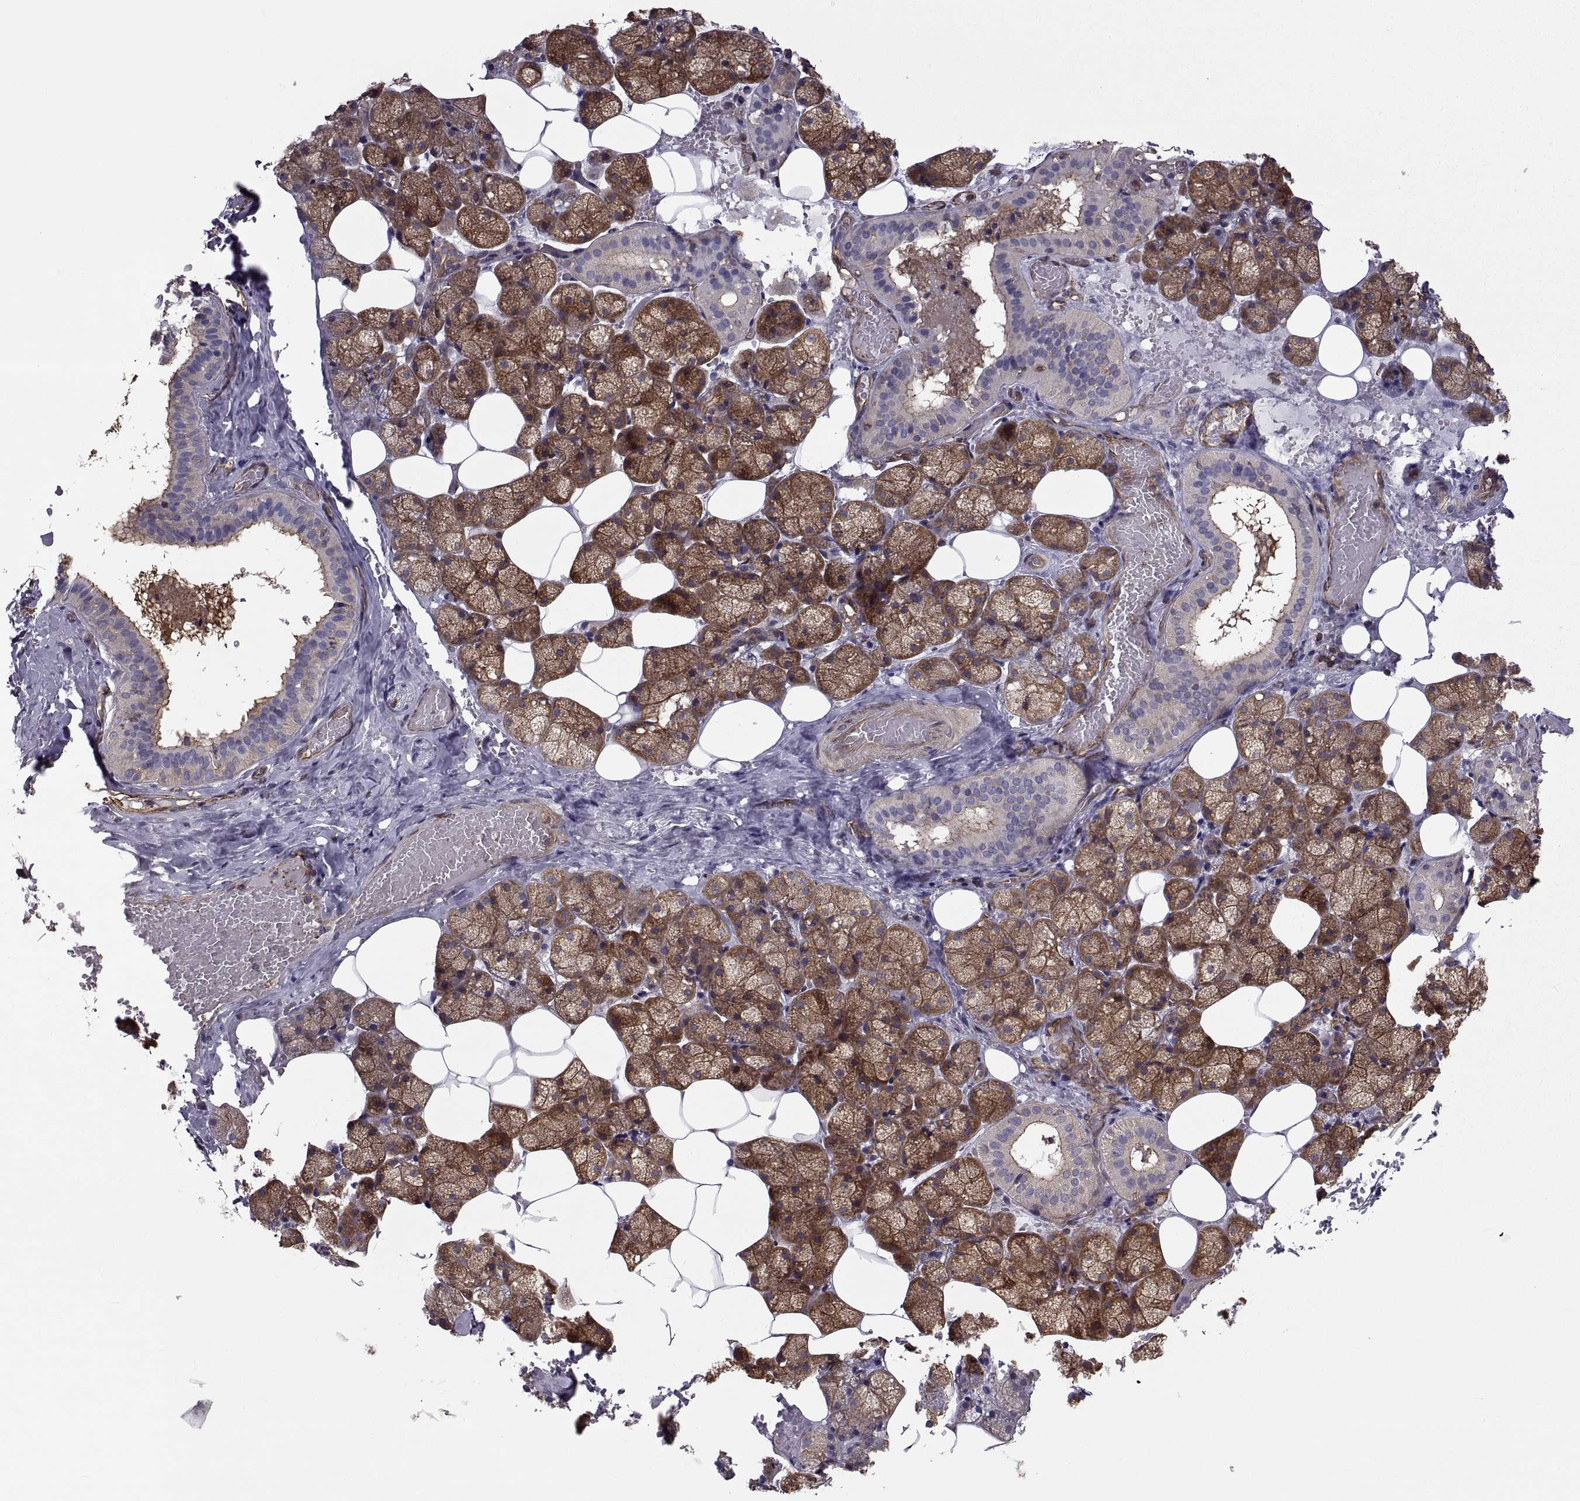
{"staining": {"intensity": "strong", "quantity": ">75%", "location": "cytoplasmic/membranous"}, "tissue": "salivary gland", "cell_type": "Glandular cells", "image_type": "normal", "snomed": [{"axis": "morphology", "description": "Normal tissue, NOS"}, {"axis": "topography", "description": "Salivary gland"}], "caption": "Immunohistochemical staining of unremarkable salivary gland reveals high levels of strong cytoplasmic/membranous staining in approximately >75% of glandular cells.", "gene": "MYH9", "patient": {"sex": "male", "age": 38}}